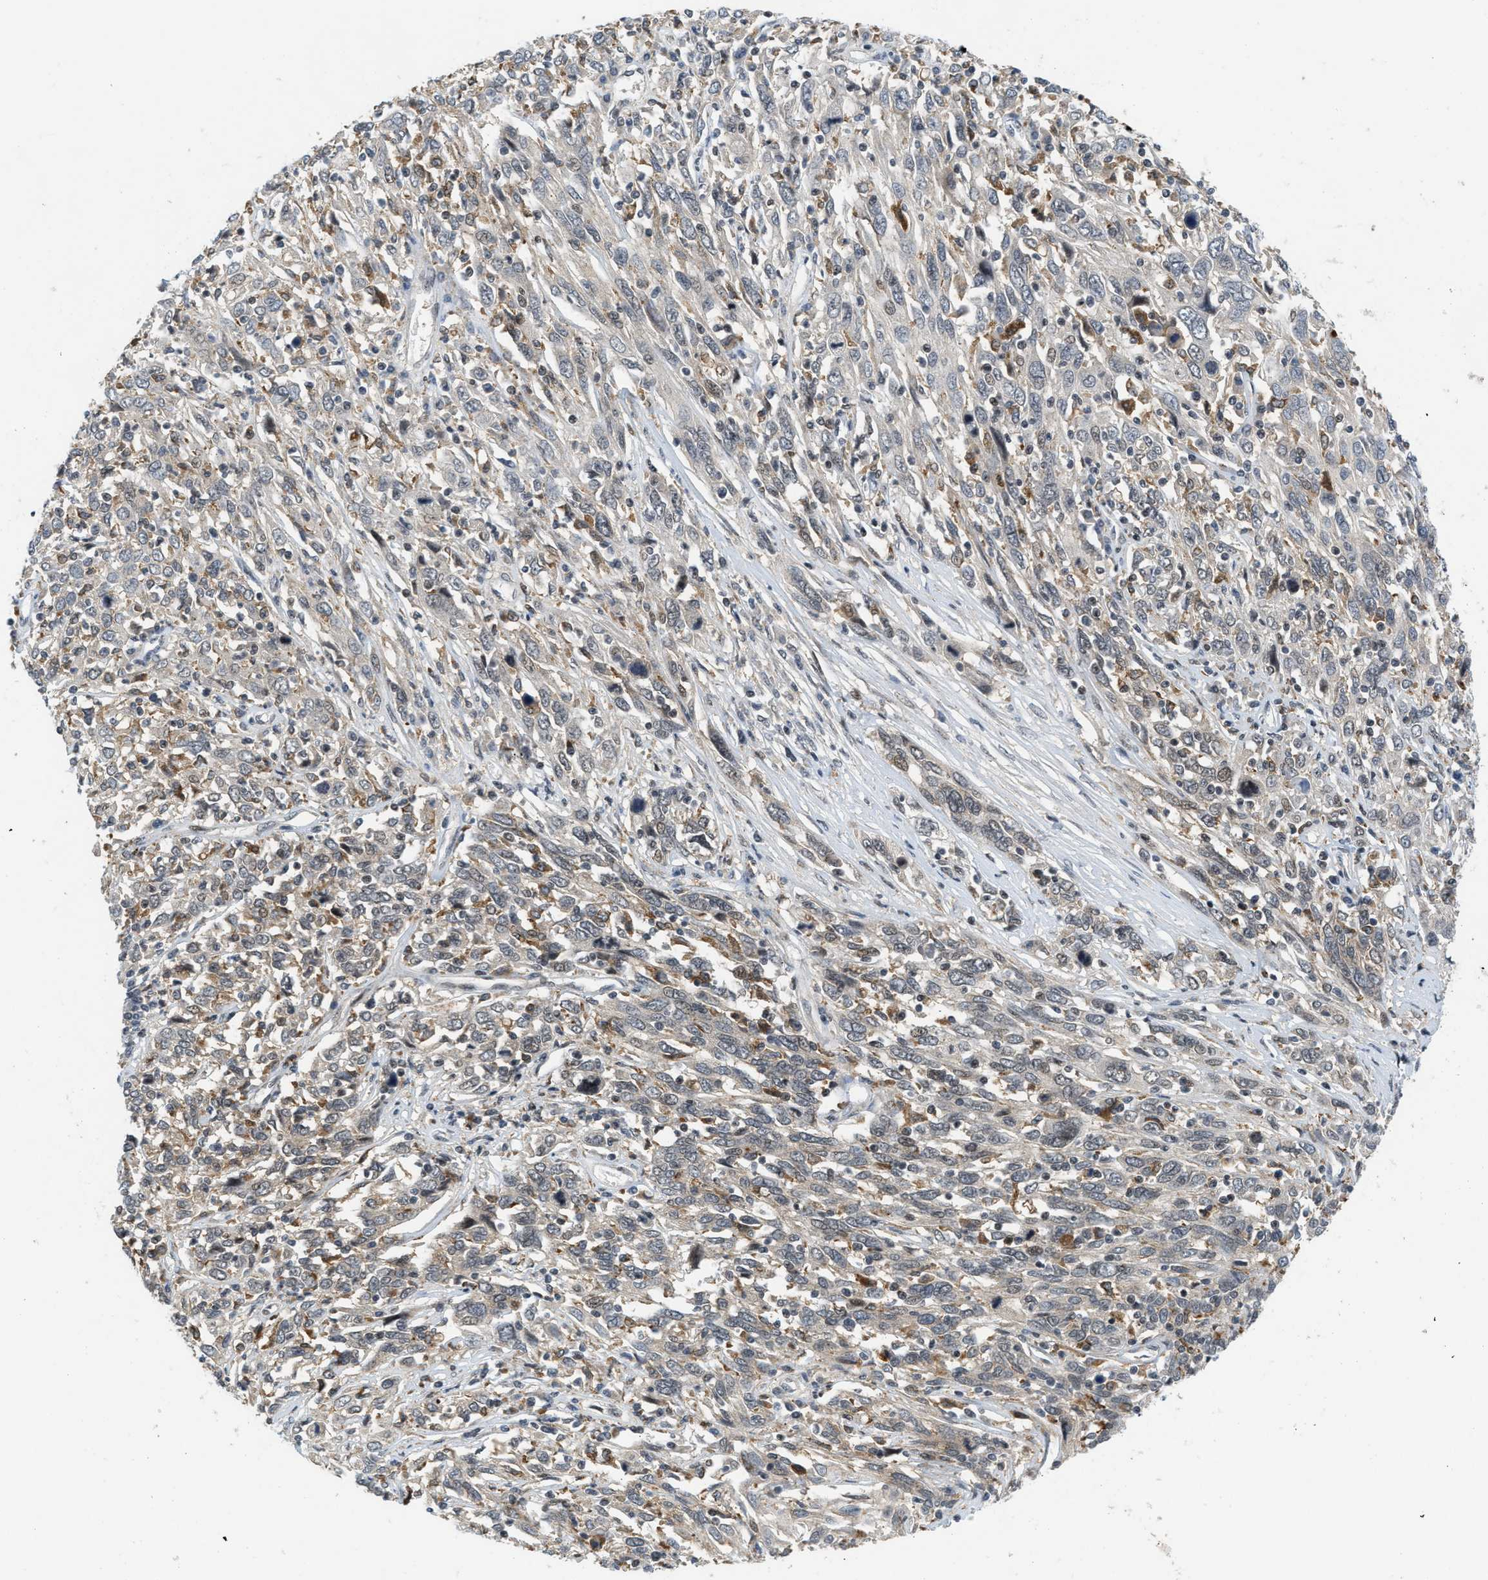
{"staining": {"intensity": "moderate", "quantity": "<25%", "location": "nuclear"}, "tissue": "cervical cancer", "cell_type": "Tumor cells", "image_type": "cancer", "snomed": [{"axis": "morphology", "description": "Squamous cell carcinoma, NOS"}, {"axis": "topography", "description": "Cervix"}], "caption": "The immunohistochemical stain labels moderate nuclear positivity in tumor cells of squamous cell carcinoma (cervical) tissue.", "gene": "ING1", "patient": {"sex": "female", "age": 46}}